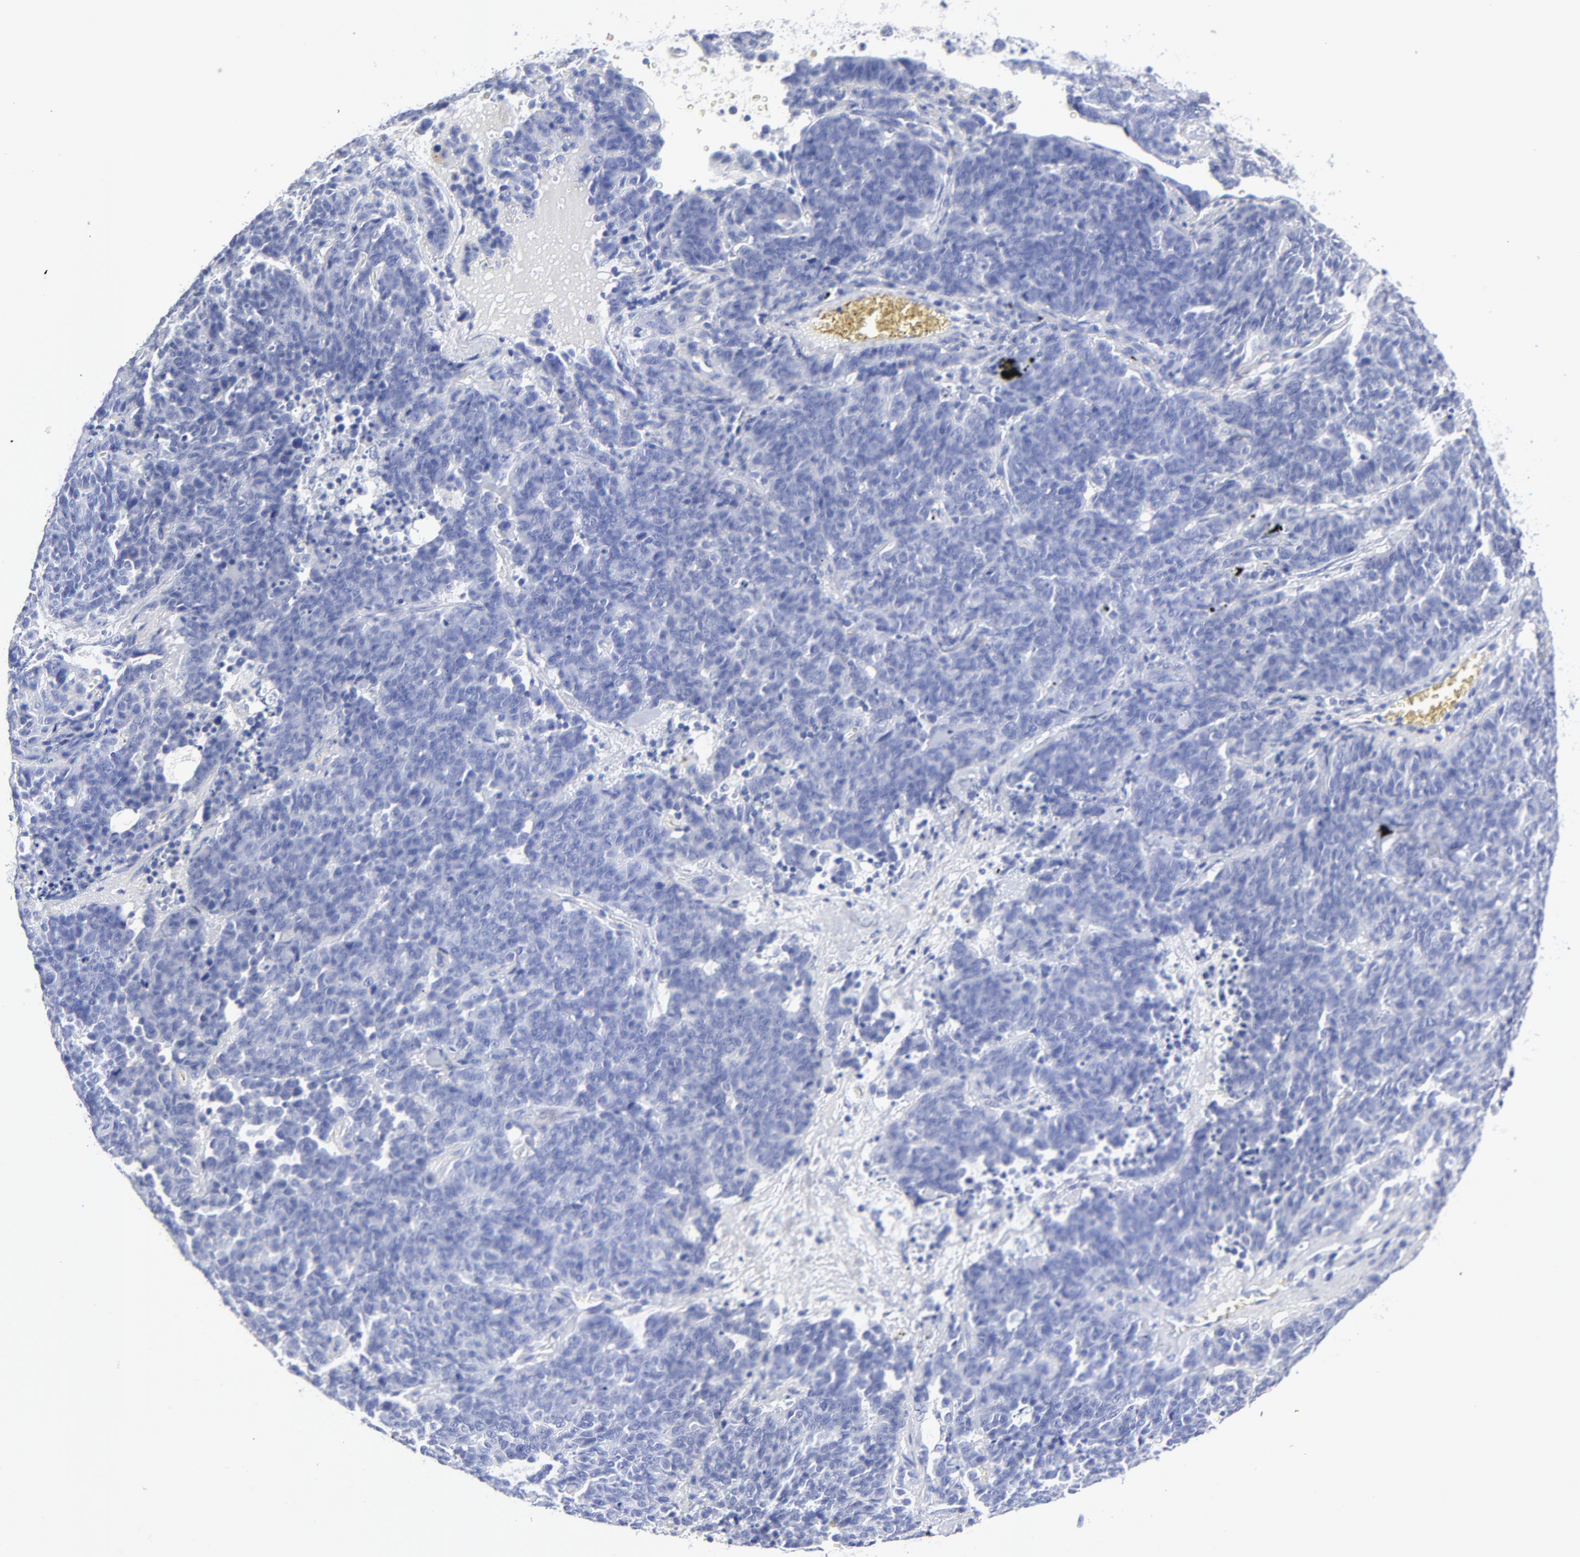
{"staining": {"intensity": "negative", "quantity": "none", "location": "none"}, "tissue": "lung cancer", "cell_type": "Tumor cells", "image_type": "cancer", "snomed": [{"axis": "morphology", "description": "Neoplasm, malignant, NOS"}, {"axis": "topography", "description": "Lung"}], "caption": "A high-resolution image shows immunohistochemistry (IHC) staining of malignant neoplasm (lung), which reveals no significant expression in tumor cells.", "gene": "ACY1", "patient": {"sex": "female", "age": 58}}